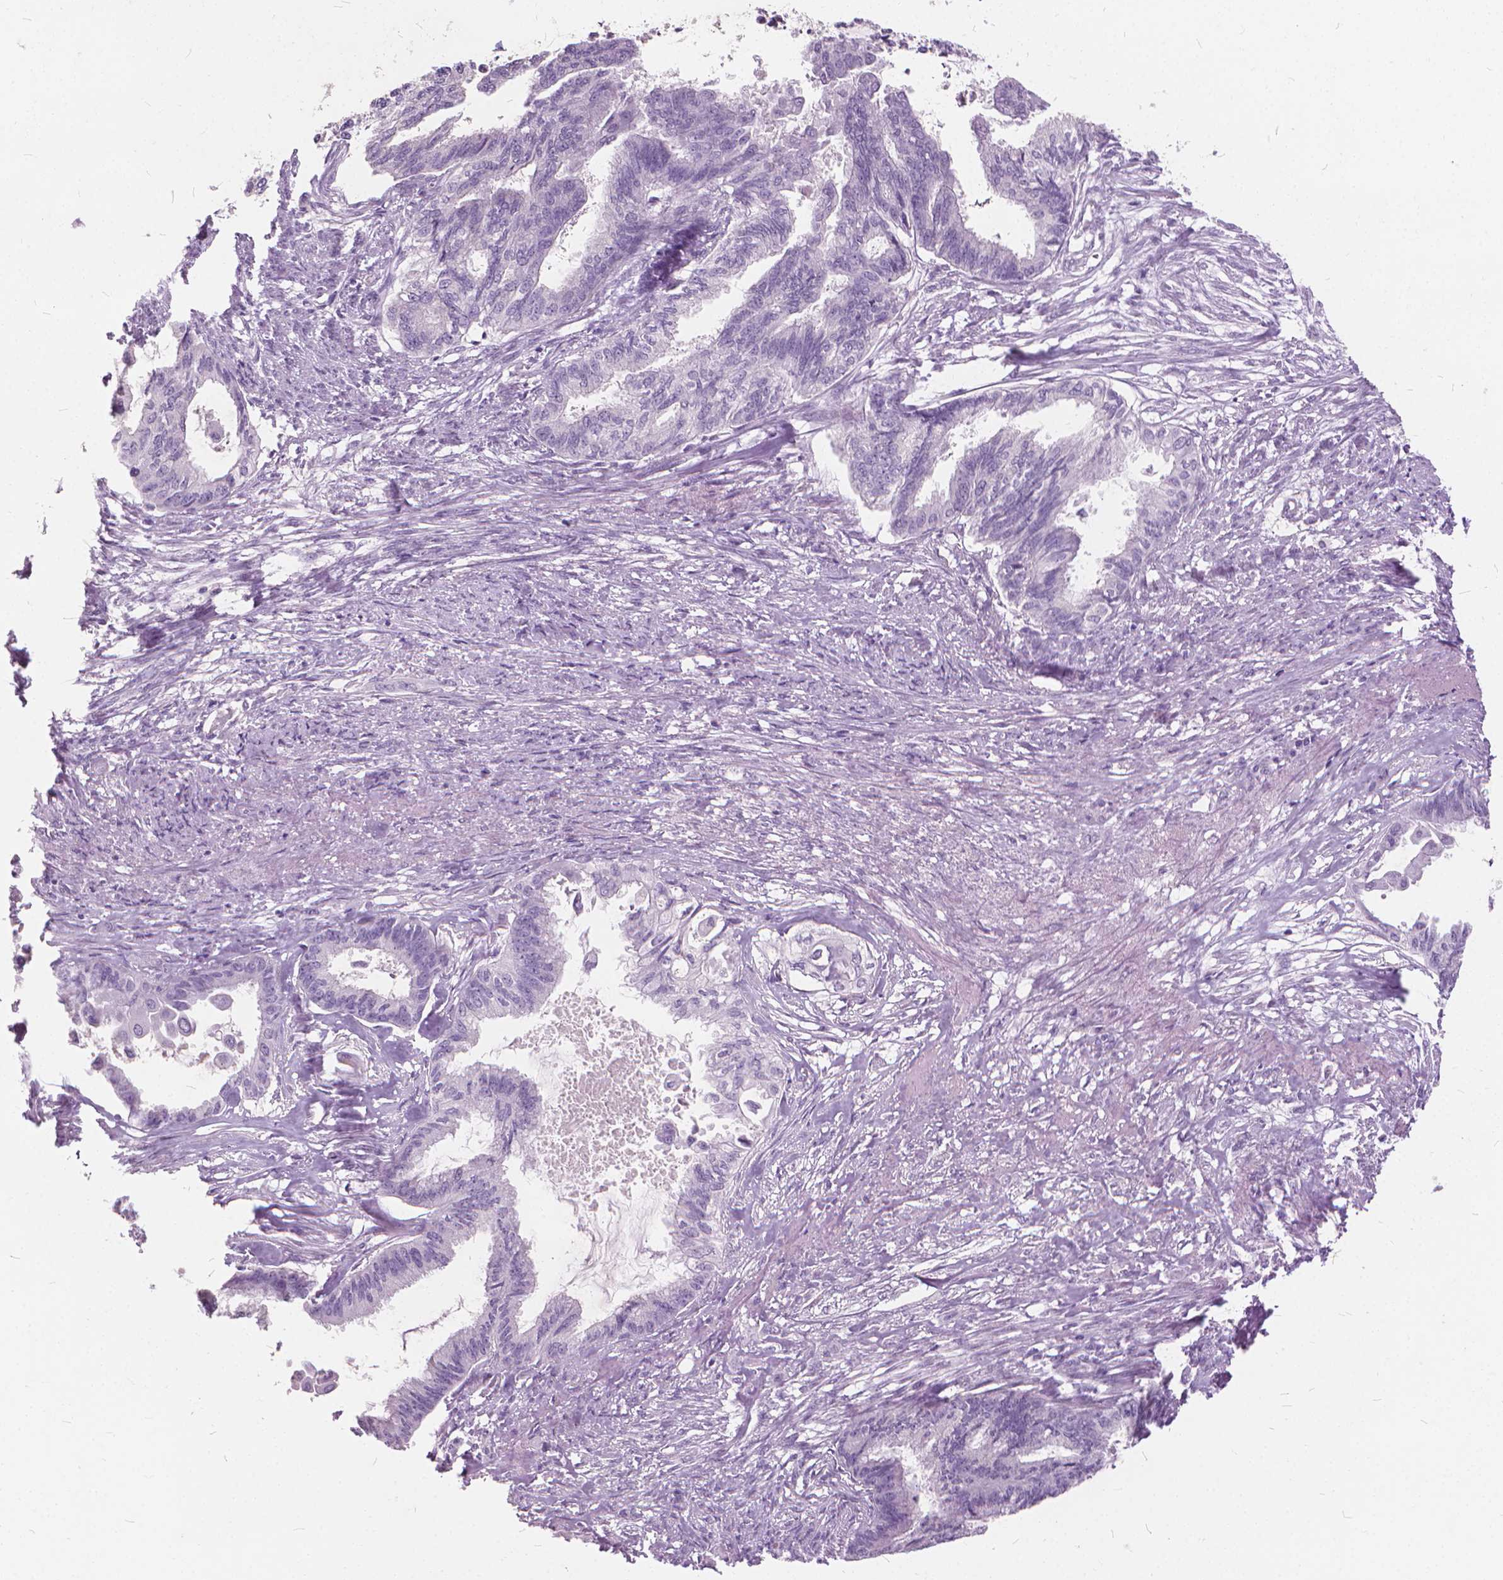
{"staining": {"intensity": "negative", "quantity": "none", "location": "none"}, "tissue": "endometrial cancer", "cell_type": "Tumor cells", "image_type": "cancer", "snomed": [{"axis": "morphology", "description": "Adenocarcinoma, NOS"}, {"axis": "topography", "description": "Endometrium"}], "caption": "The micrograph exhibits no significant staining in tumor cells of adenocarcinoma (endometrial).", "gene": "DNM1", "patient": {"sex": "female", "age": 86}}